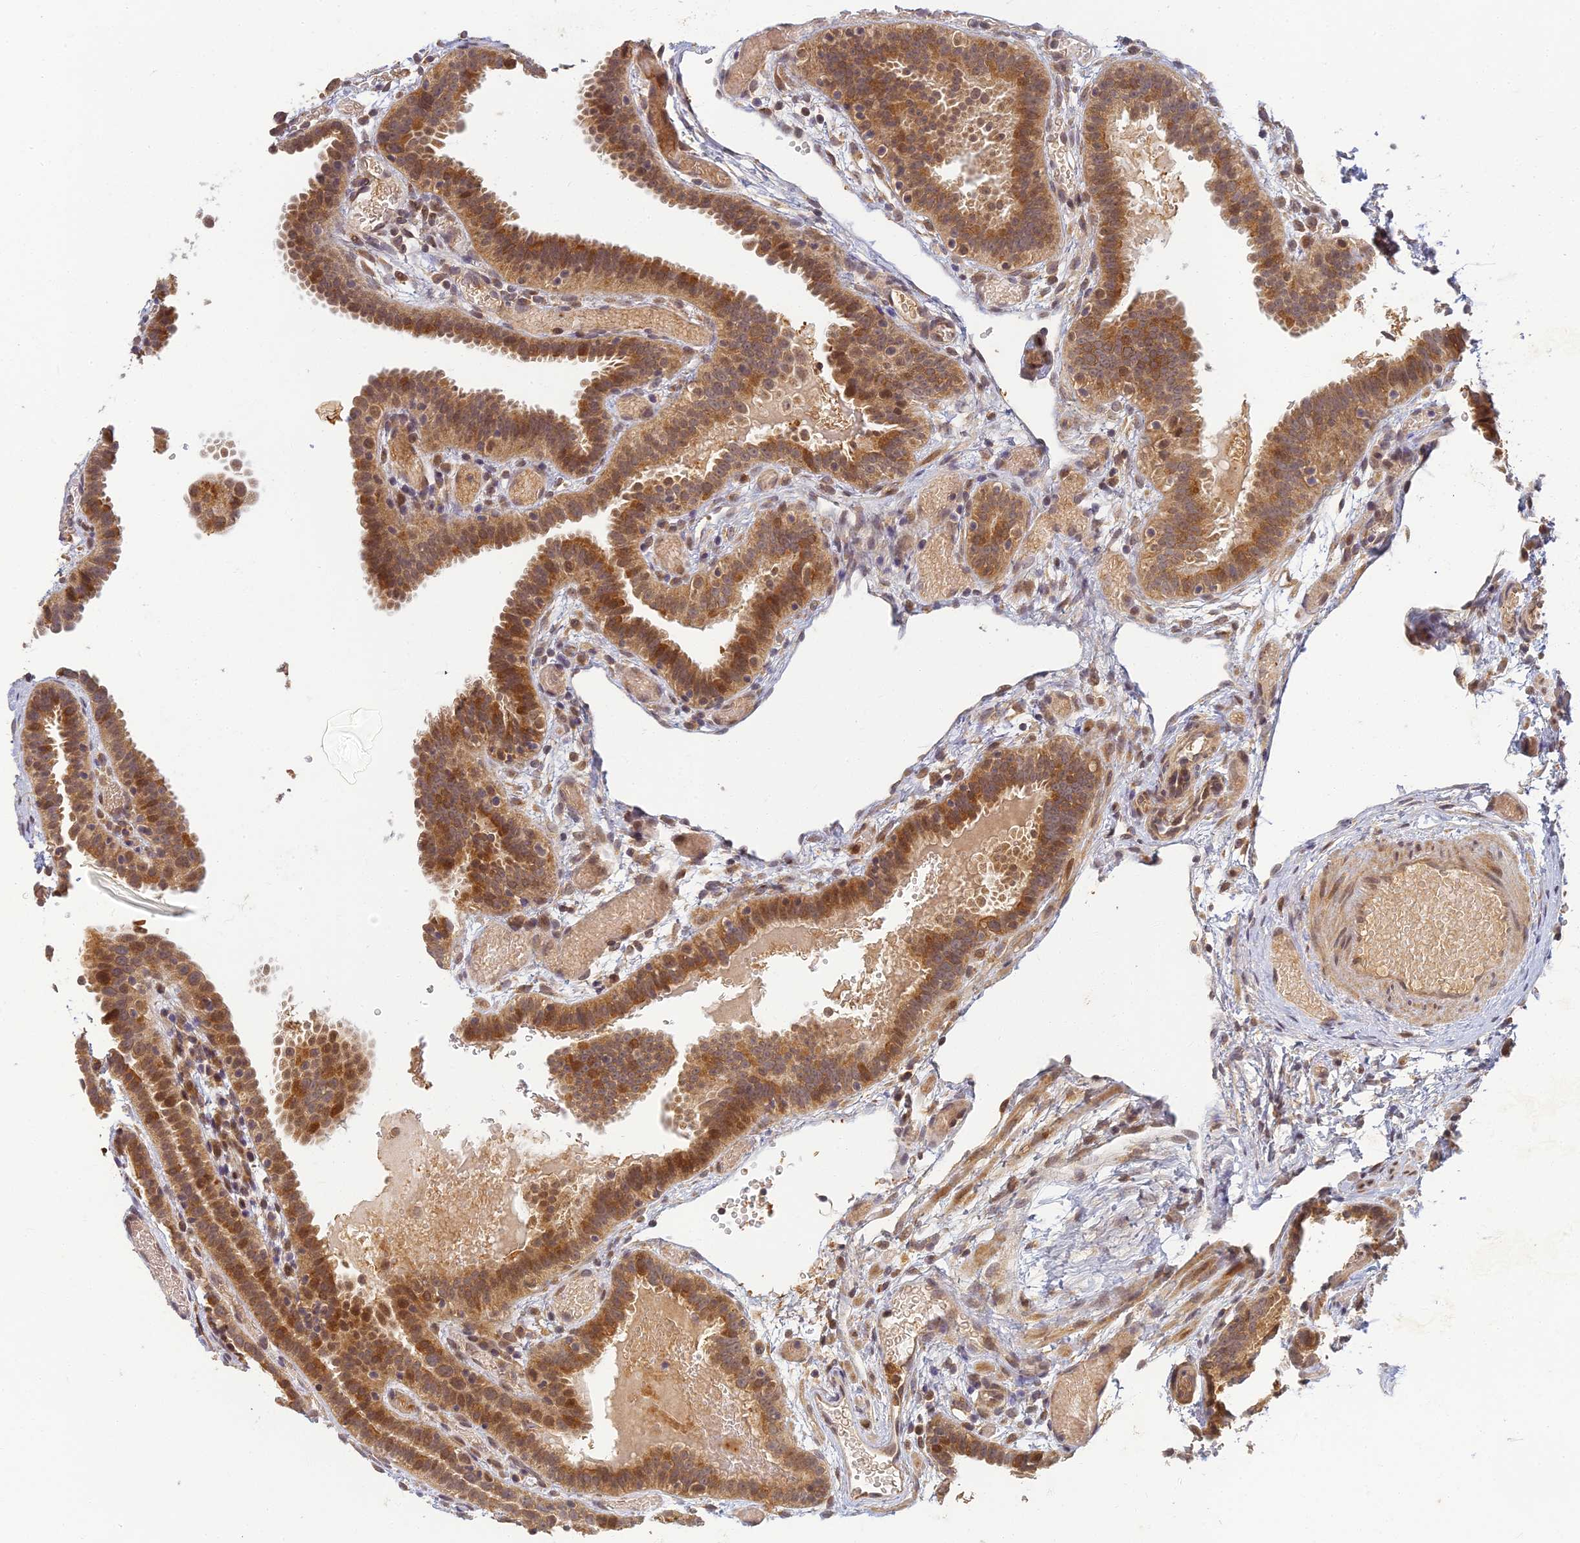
{"staining": {"intensity": "moderate", "quantity": ">75%", "location": "cytoplasmic/membranous"}, "tissue": "fallopian tube", "cell_type": "Glandular cells", "image_type": "normal", "snomed": [{"axis": "morphology", "description": "Normal tissue, NOS"}, {"axis": "topography", "description": "Fallopian tube"}], "caption": "The image demonstrates a brown stain indicating the presence of a protein in the cytoplasmic/membranous of glandular cells in fallopian tube. The staining is performed using DAB (3,3'-diaminobenzidine) brown chromogen to label protein expression. The nuclei are counter-stained blue using hematoxylin.", "gene": "RGL3", "patient": {"sex": "female", "age": 37}}